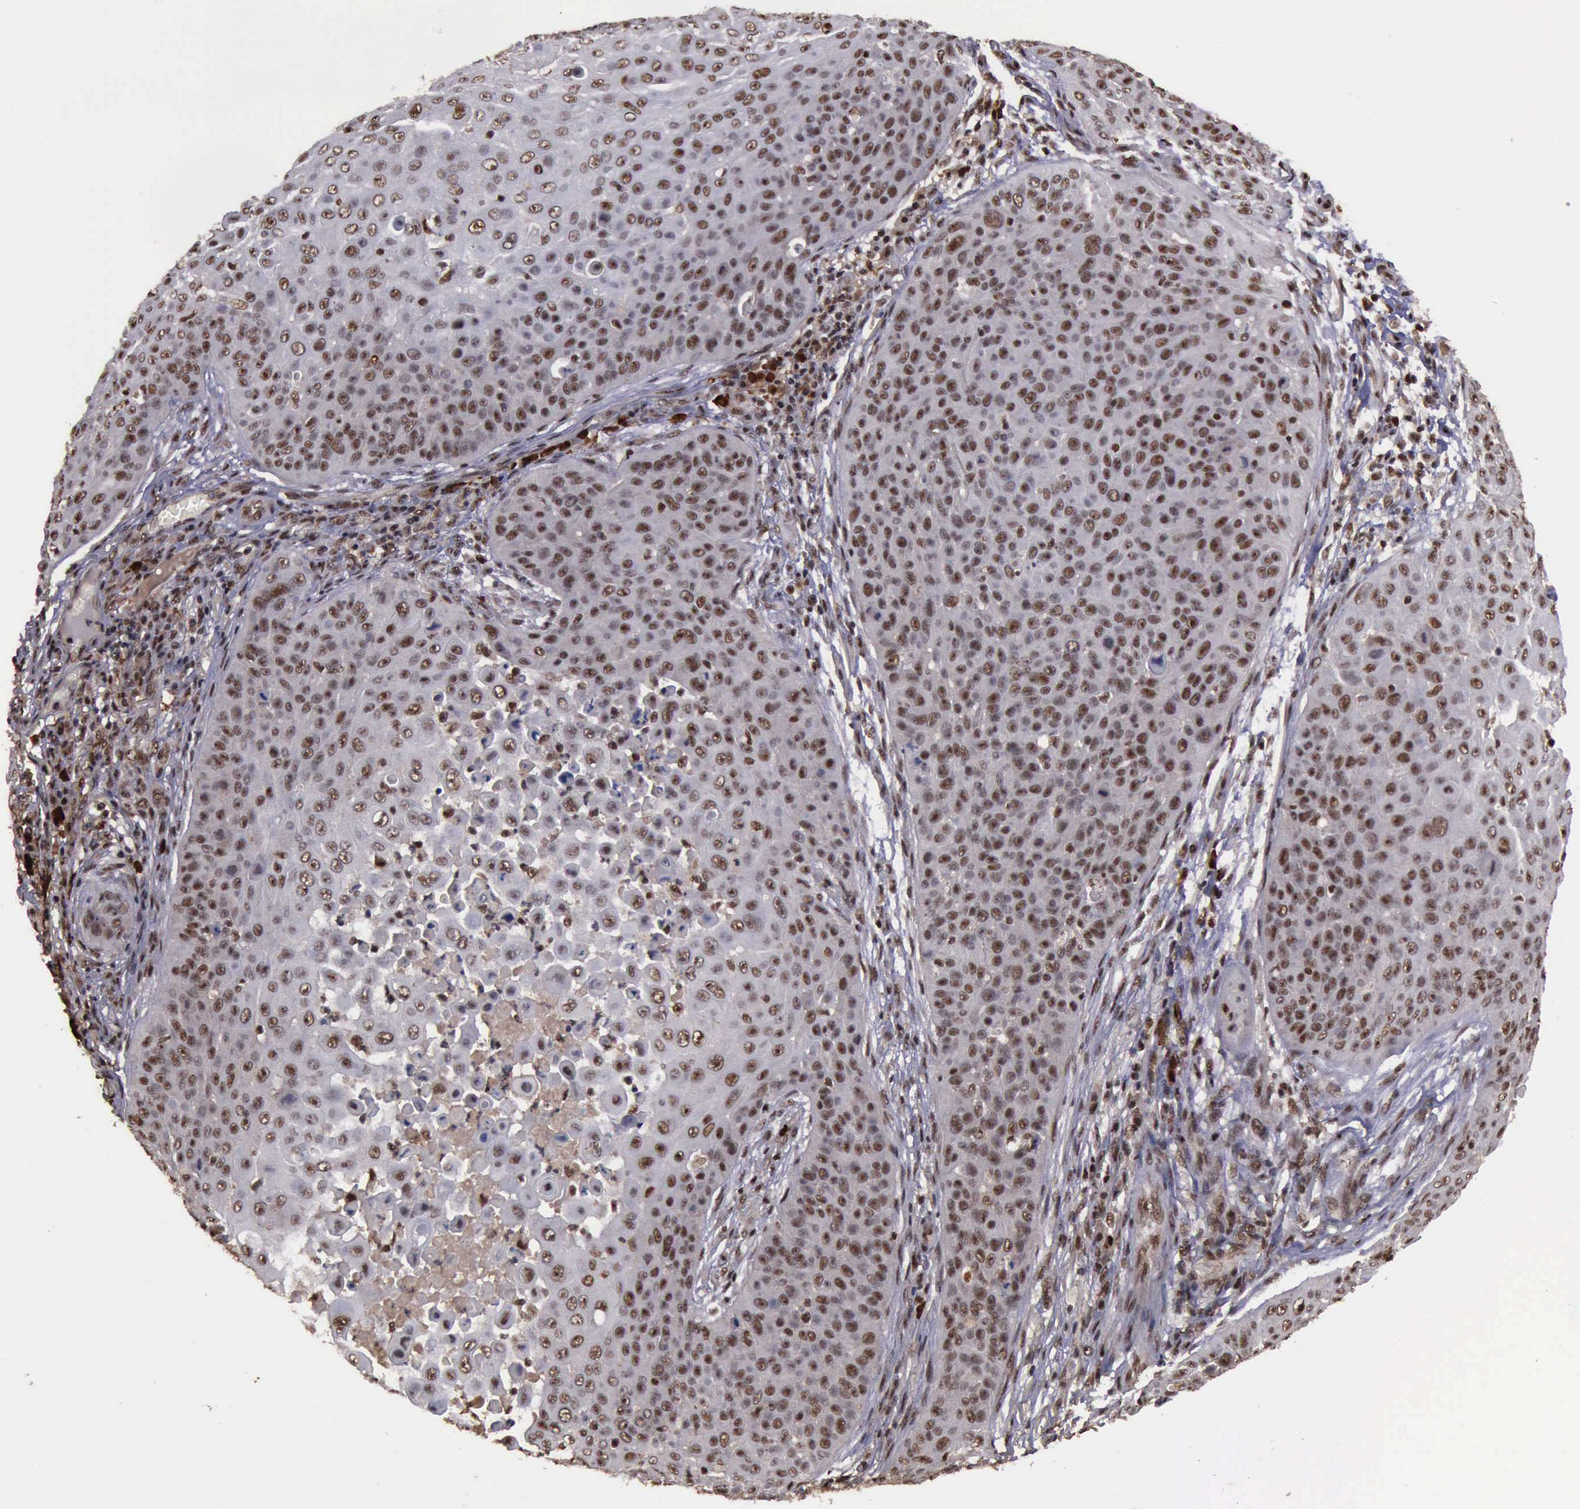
{"staining": {"intensity": "strong", "quantity": ">75%", "location": "nuclear"}, "tissue": "skin cancer", "cell_type": "Tumor cells", "image_type": "cancer", "snomed": [{"axis": "morphology", "description": "Squamous cell carcinoma, NOS"}, {"axis": "topography", "description": "Skin"}], "caption": "The image shows a brown stain indicating the presence of a protein in the nuclear of tumor cells in squamous cell carcinoma (skin).", "gene": "TRMT2A", "patient": {"sex": "male", "age": 82}}